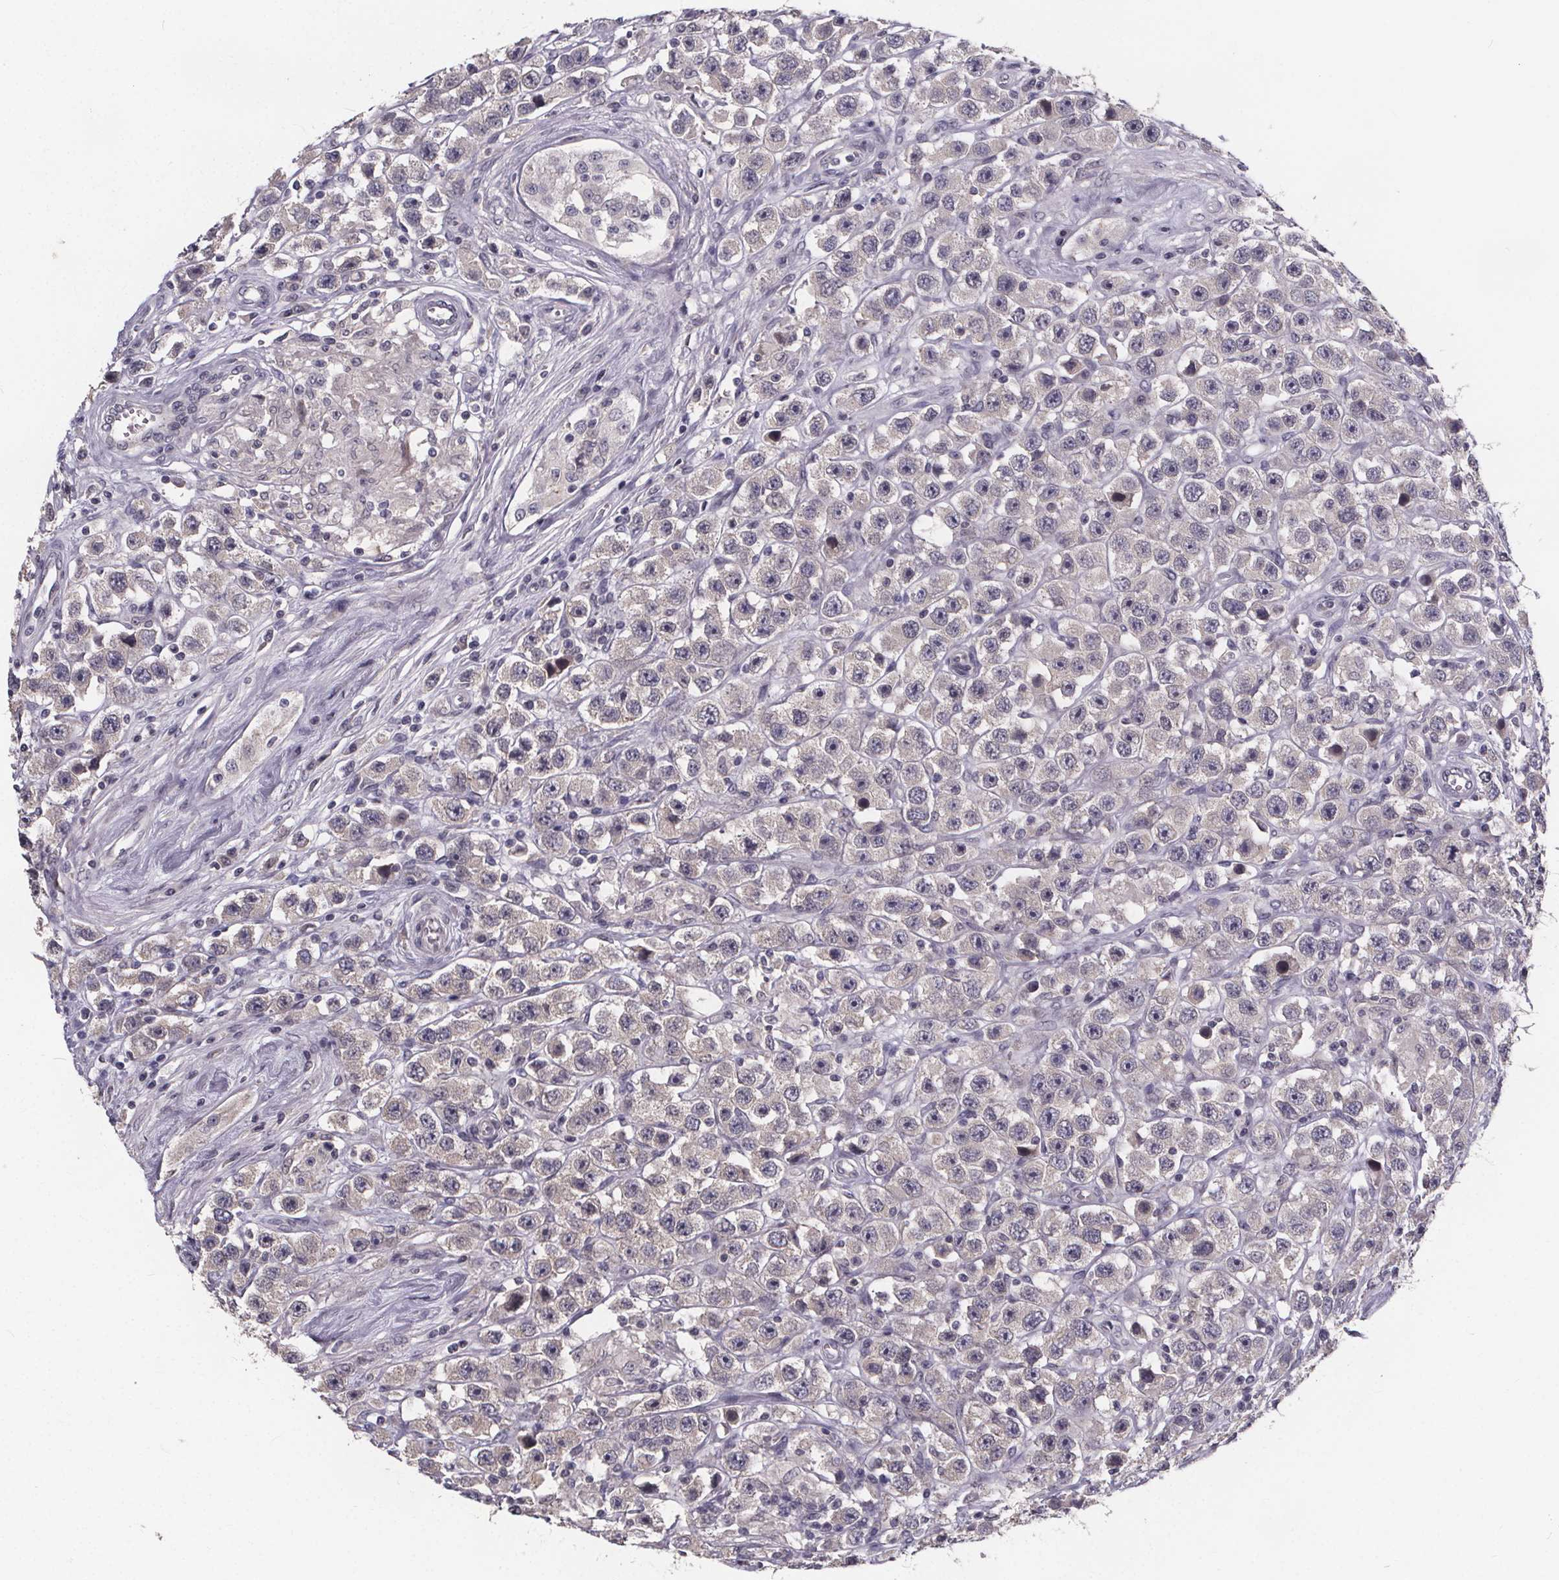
{"staining": {"intensity": "negative", "quantity": "none", "location": "none"}, "tissue": "testis cancer", "cell_type": "Tumor cells", "image_type": "cancer", "snomed": [{"axis": "morphology", "description": "Seminoma, NOS"}, {"axis": "topography", "description": "Testis"}], "caption": "The immunohistochemistry (IHC) histopathology image has no significant staining in tumor cells of testis cancer tissue.", "gene": "FAM181B", "patient": {"sex": "male", "age": 45}}